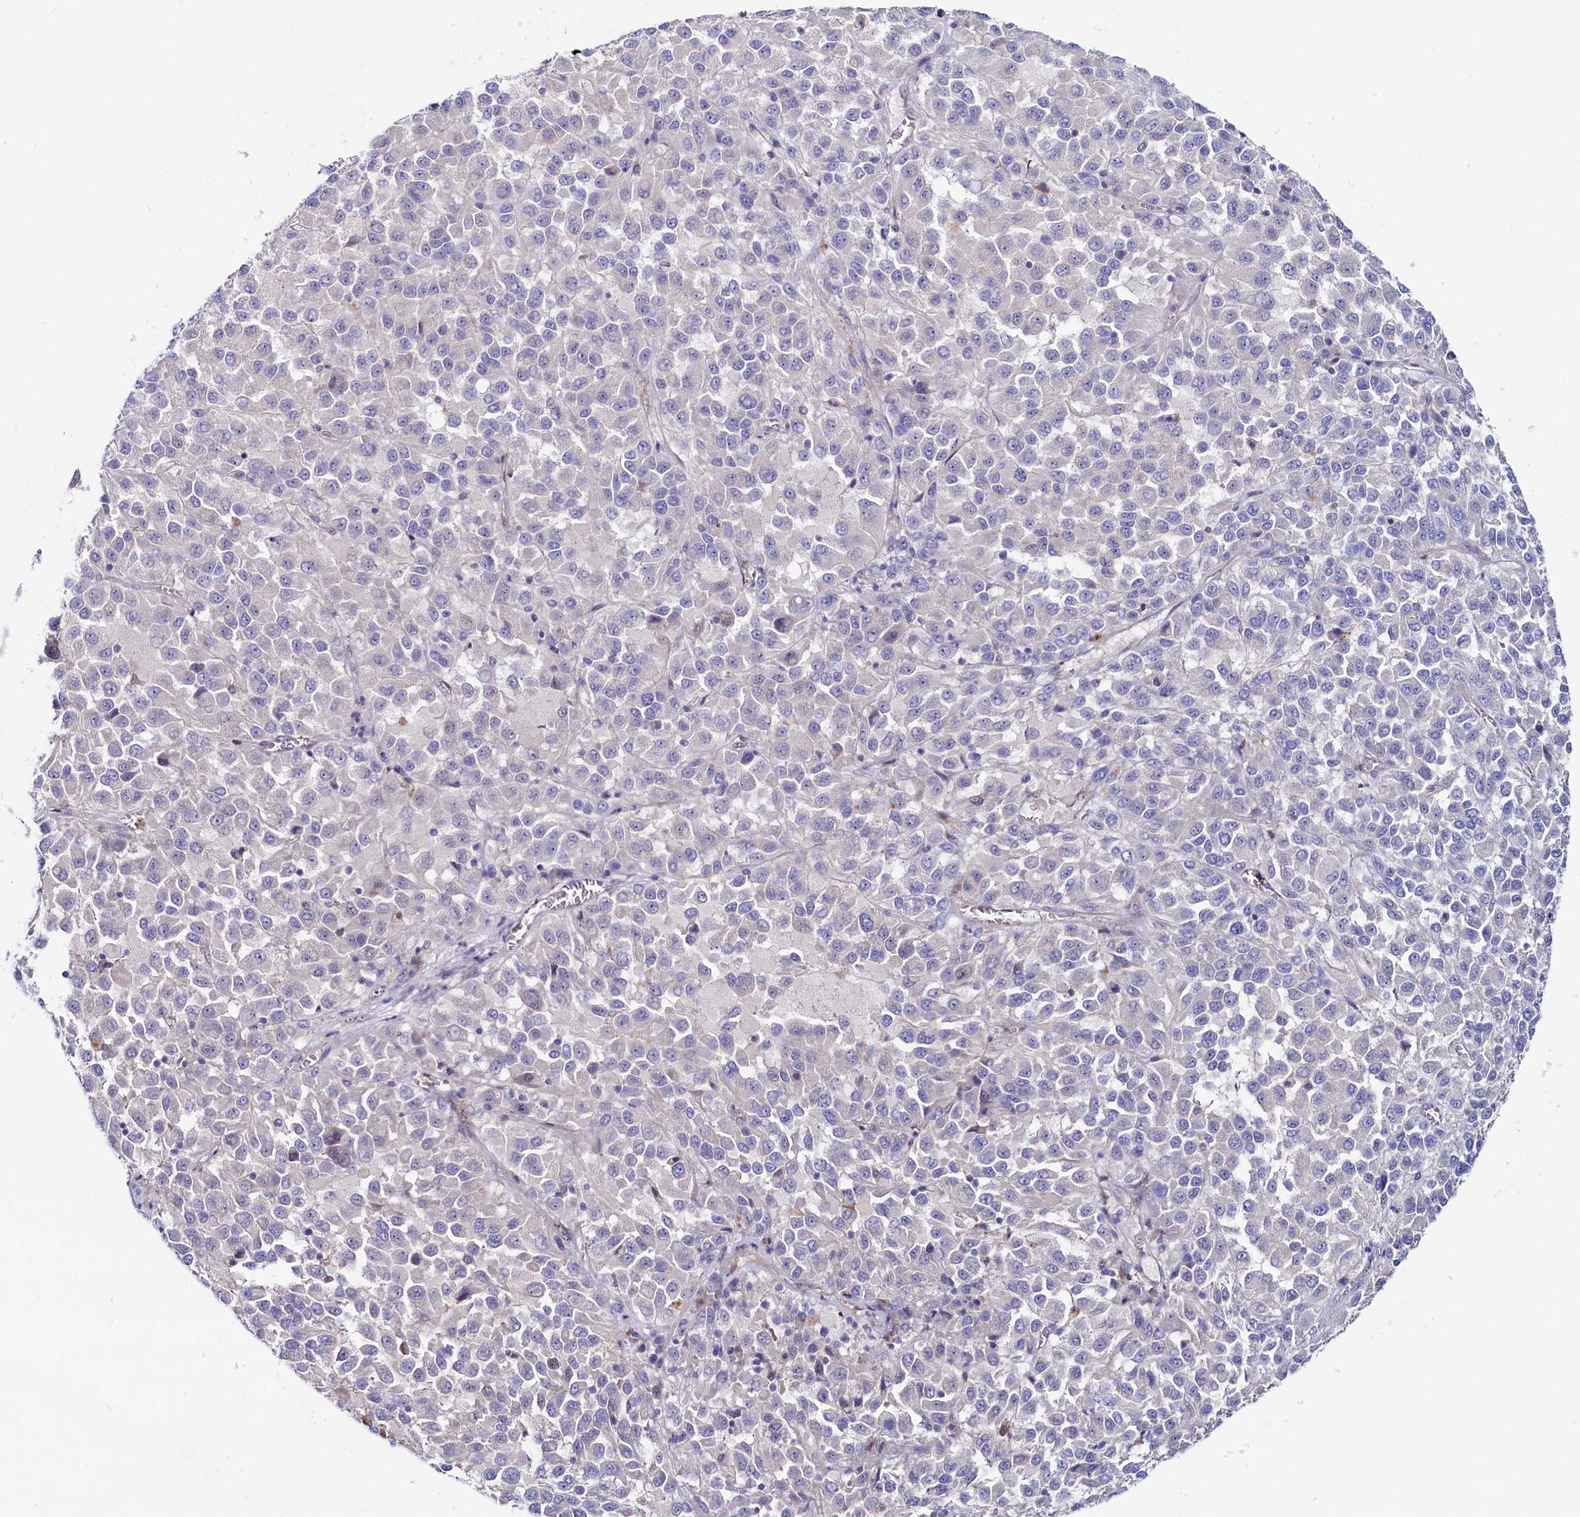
{"staining": {"intensity": "negative", "quantity": "none", "location": "none"}, "tissue": "melanoma", "cell_type": "Tumor cells", "image_type": "cancer", "snomed": [{"axis": "morphology", "description": "Malignant melanoma, Metastatic site"}, {"axis": "topography", "description": "Lung"}], "caption": "Malignant melanoma (metastatic site) was stained to show a protein in brown. There is no significant positivity in tumor cells.", "gene": "ASTE1", "patient": {"sex": "male", "age": 64}}